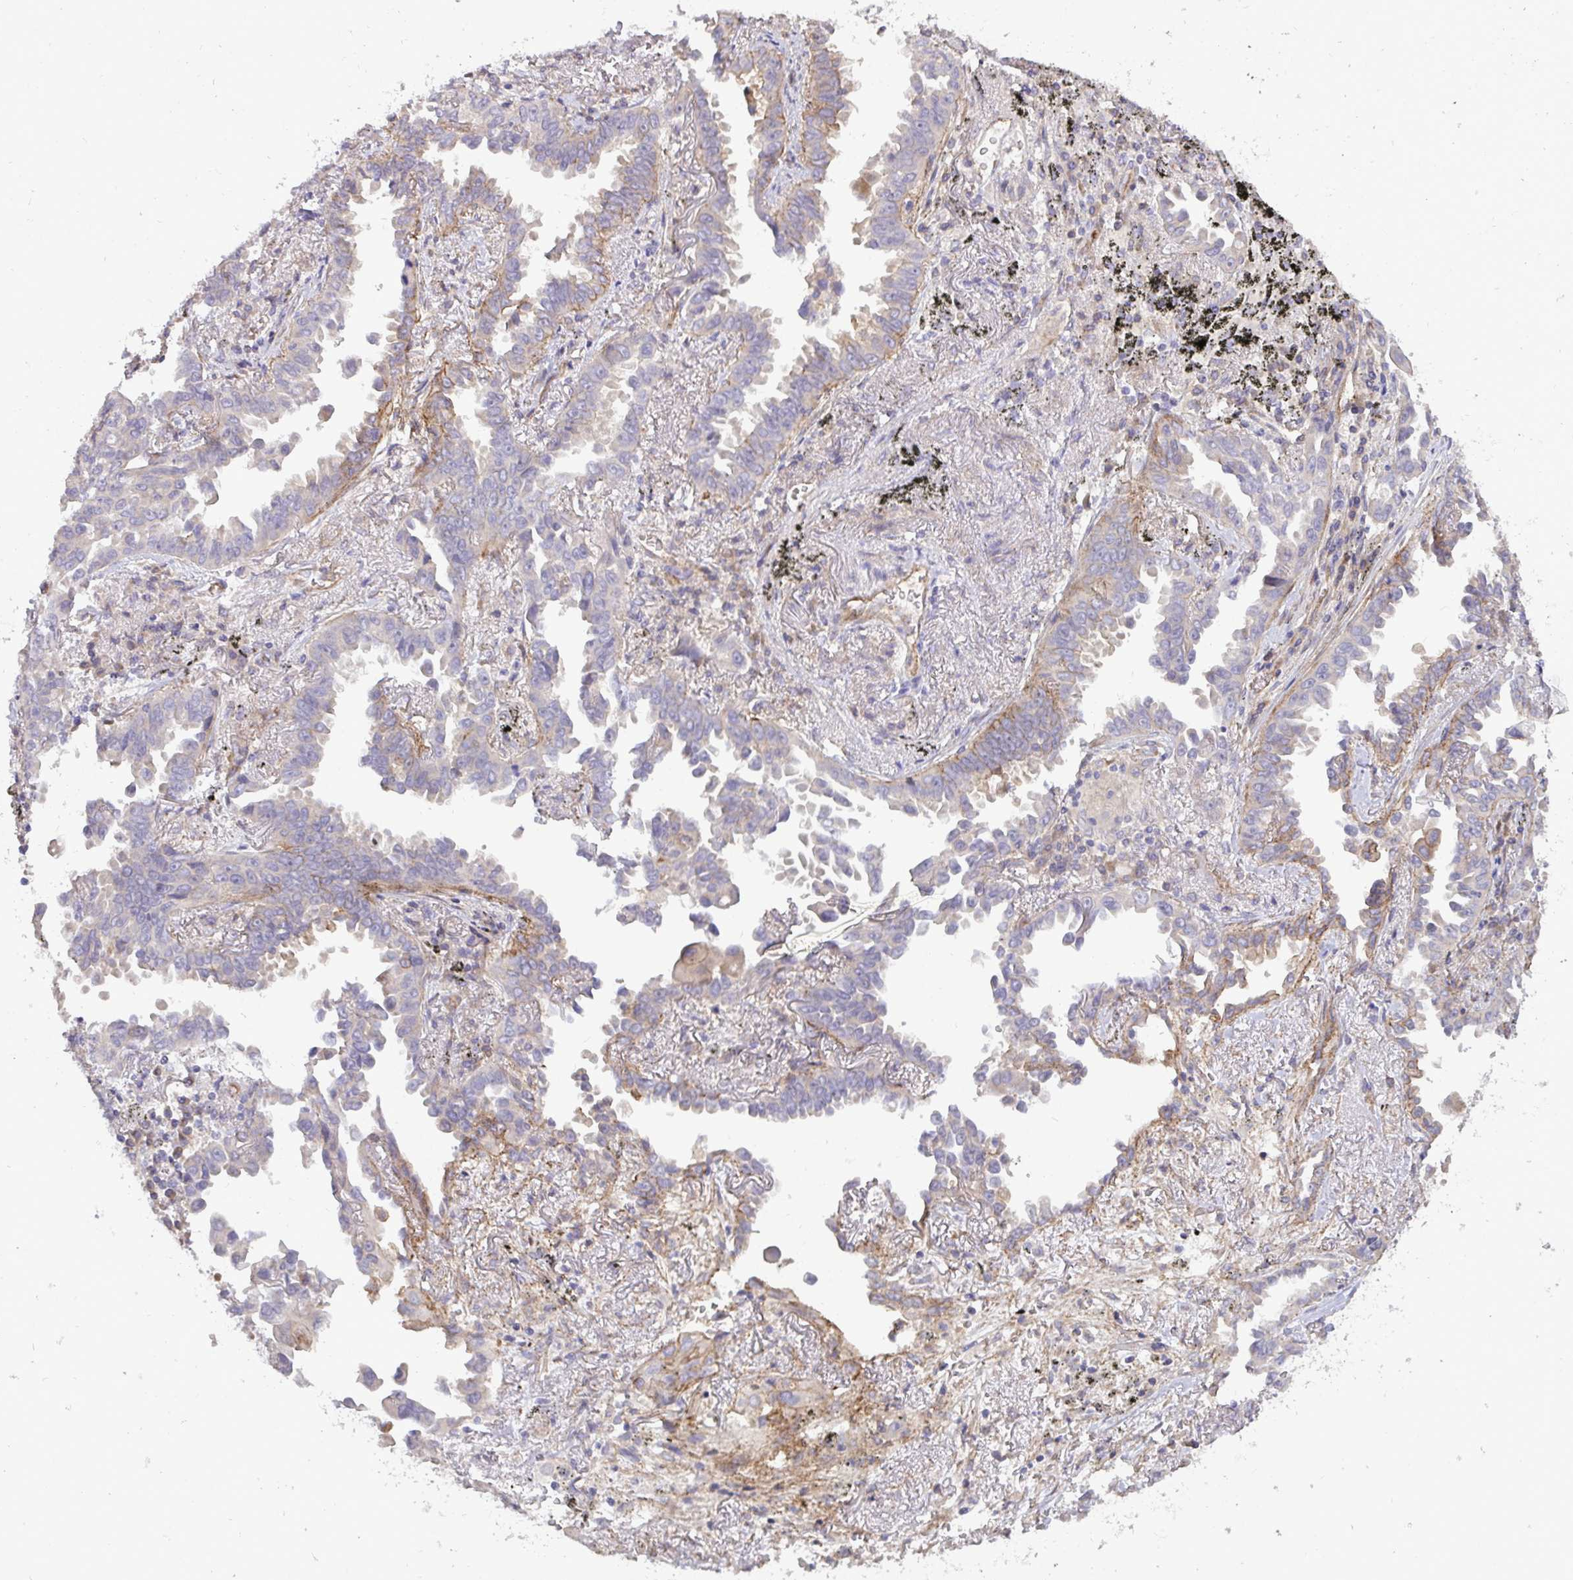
{"staining": {"intensity": "moderate", "quantity": "<25%", "location": "cytoplasmic/membranous"}, "tissue": "lung cancer", "cell_type": "Tumor cells", "image_type": "cancer", "snomed": [{"axis": "morphology", "description": "Adenocarcinoma, NOS"}, {"axis": "topography", "description": "Lung"}], "caption": "Brown immunohistochemical staining in lung cancer (adenocarcinoma) displays moderate cytoplasmic/membranous positivity in about <25% of tumor cells. (DAB (3,3'-diaminobenzidine) = brown stain, brightfield microscopy at high magnification).", "gene": "SH2D1B", "patient": {"sex": "male", "age": 68}}